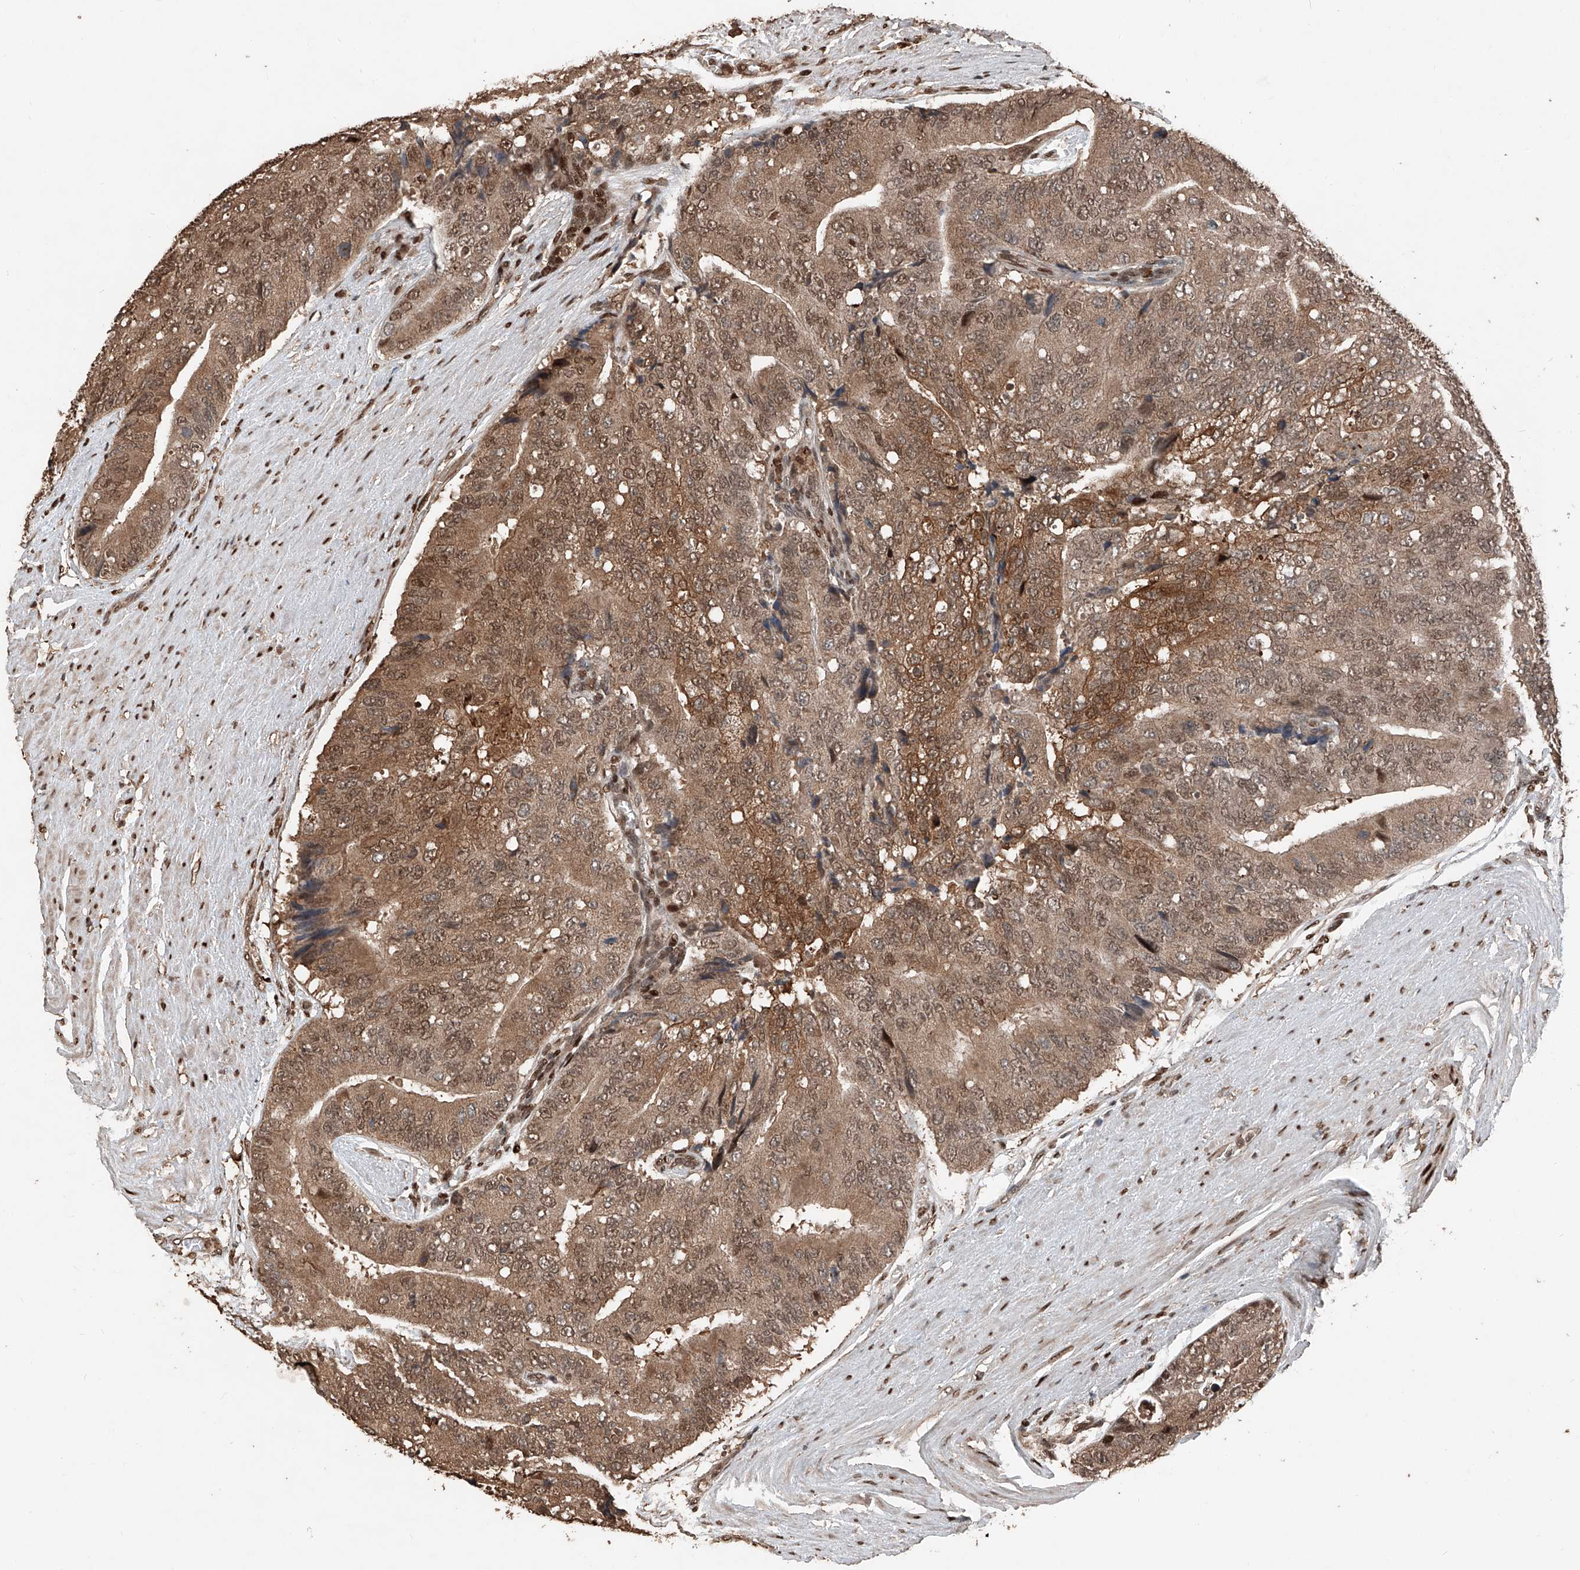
{"staining": {"intensity": "moderate", "quantity": ">75%", "location": "cytoplasmic/membranous,nuclear"}, "tissue": "prostate cancer", "cell_type": "Tumor cells", "image_type": "cancer", "snomed": [{"axis": "morphology", "description": "Adenocarcinoma, High grade"}, {"axis": "topography", "description": "Prostate"}], "caption": "About >75% of tumor cells in human prostate cancer show moderate cytoplasmic/membranous and nuclear protein positivity as visualized by brown immunohistochemical staining.", "gene": "RMND1", "patient": {"sex": "male", "age": 70}}